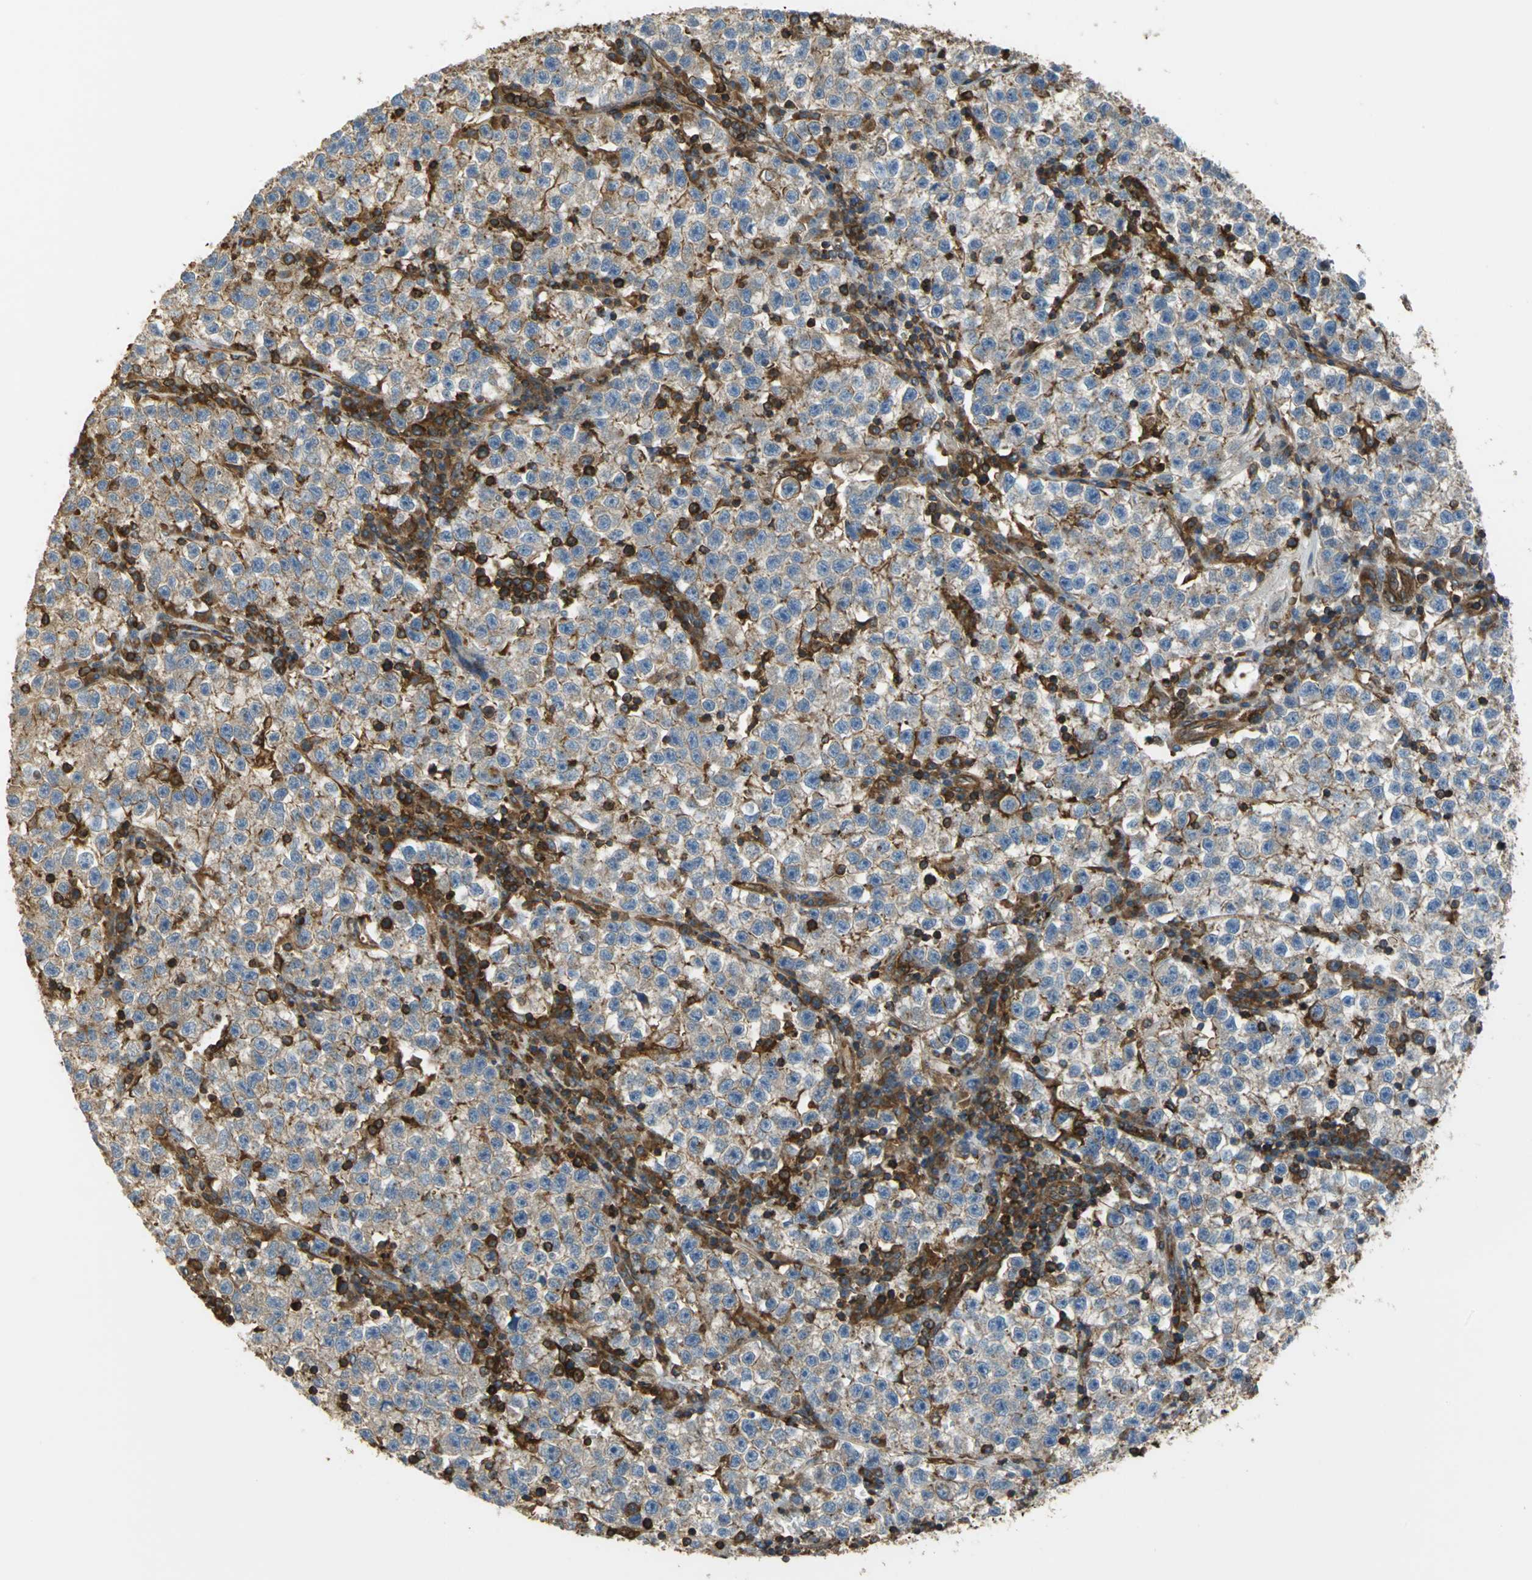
{"staining": {"intensity": "moderate", "quantity": "<25%", "location": "cytoplasmic/membranous"}, "tissue": "testis cancer", "cell_type": "Tumor cells", "image_type": "cancer", "snomed": [{"axis": "morphology", "description": "Seminoma, NOS"}, {"axis": "topography", "description": "Testis"}], "caption": "Protein staining of testis cancer (seminoma) tissue demonstrates moderate cytoplasmic/membranous expression in approximately <25% of tumor cells.", "gene": "TLN1", "patient": {"sex": "male", "age": 22}}